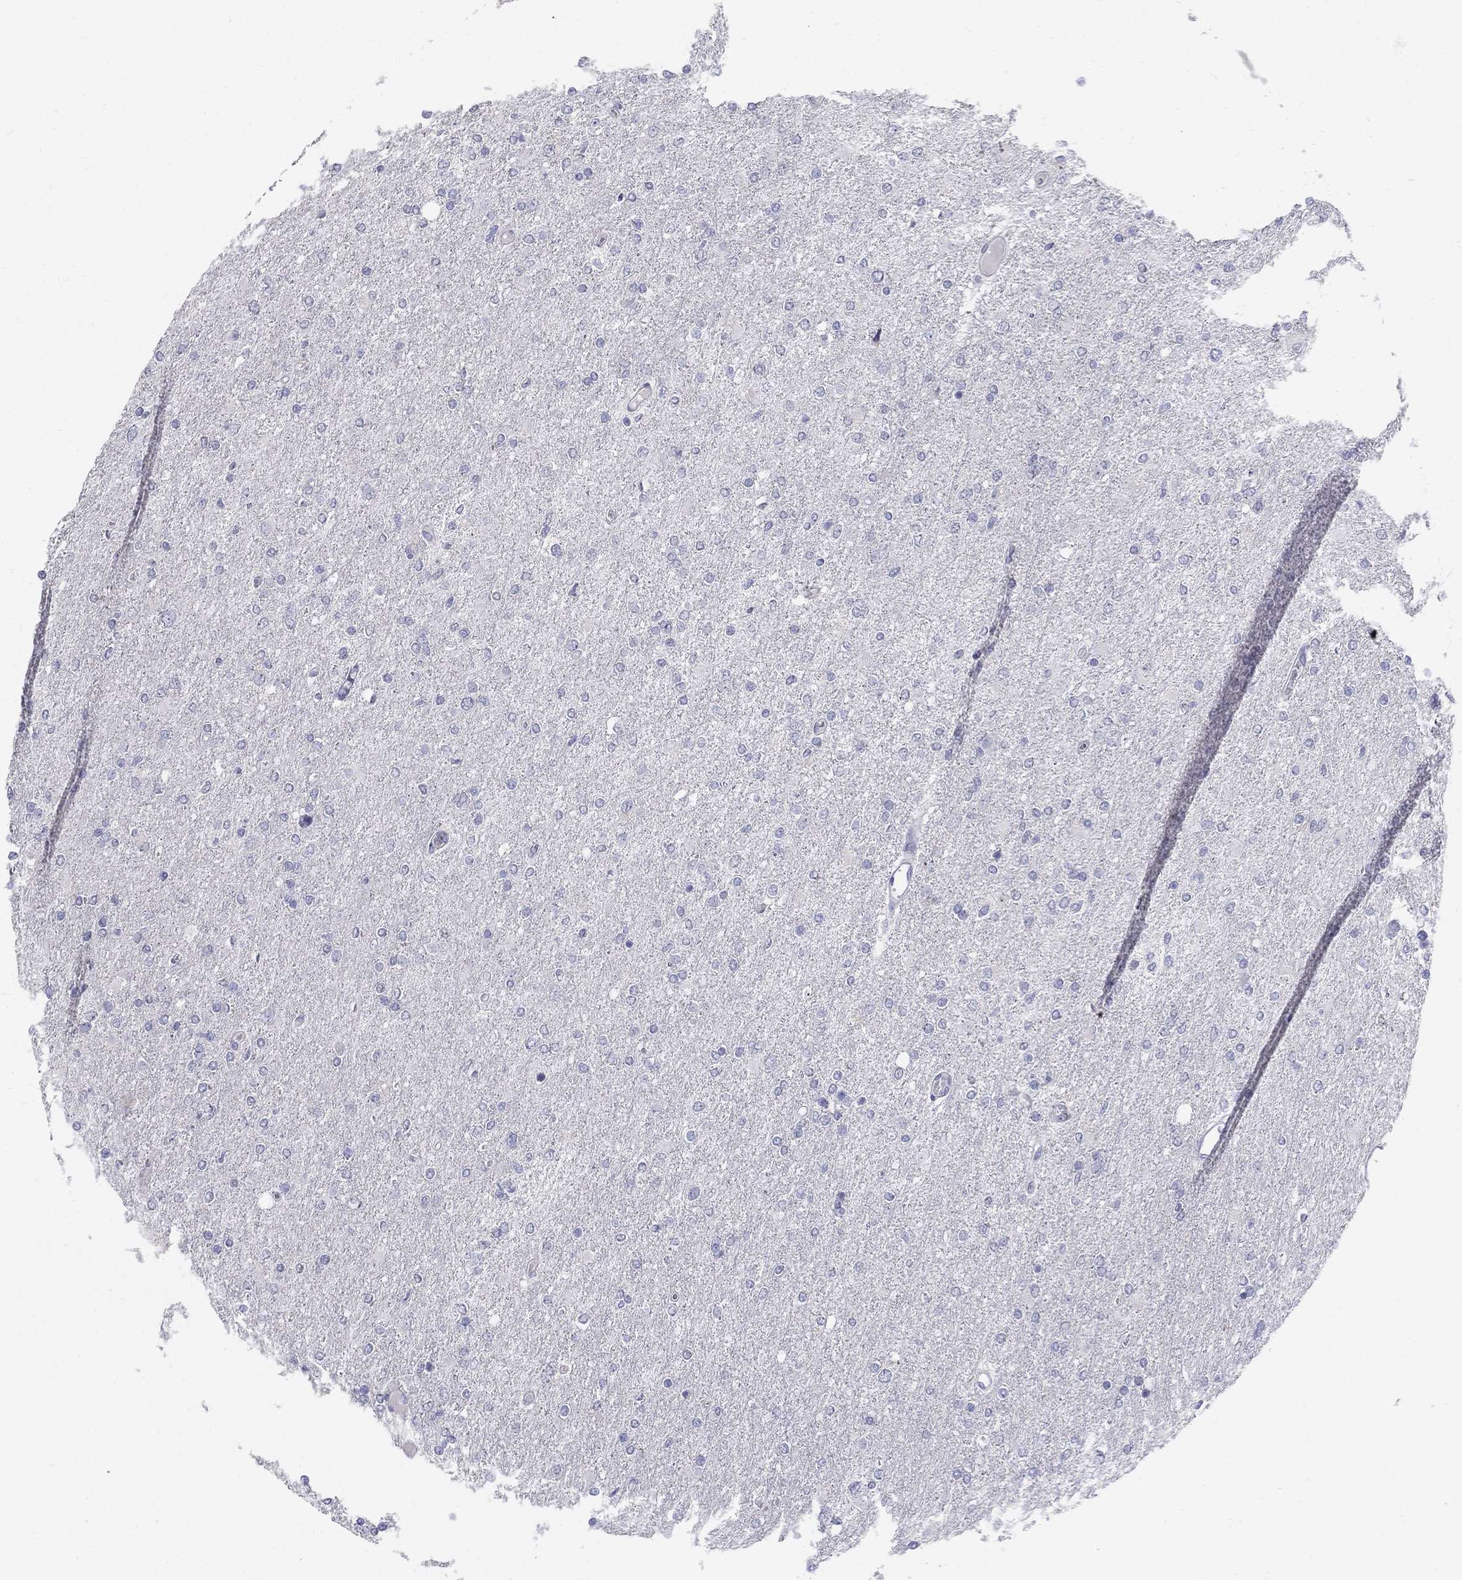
{"staining": {"intensity": "negative", "quantity": "none", "location": "none"}, "tissue": "glioma", "cell_type": "Tumor cells", "image_type": "cancer", "snomed": [{"axis": "morphology", "description": "Glioma, malignant, High grade"}, {"axis": "topography", "description": "Cerebral cortex"}], "caption": "This is an IHC image of human glioma. There is no positivity in tumor cells.", "gene": "TP53TG5", "patient": {"sex": "male", "age": 70}}